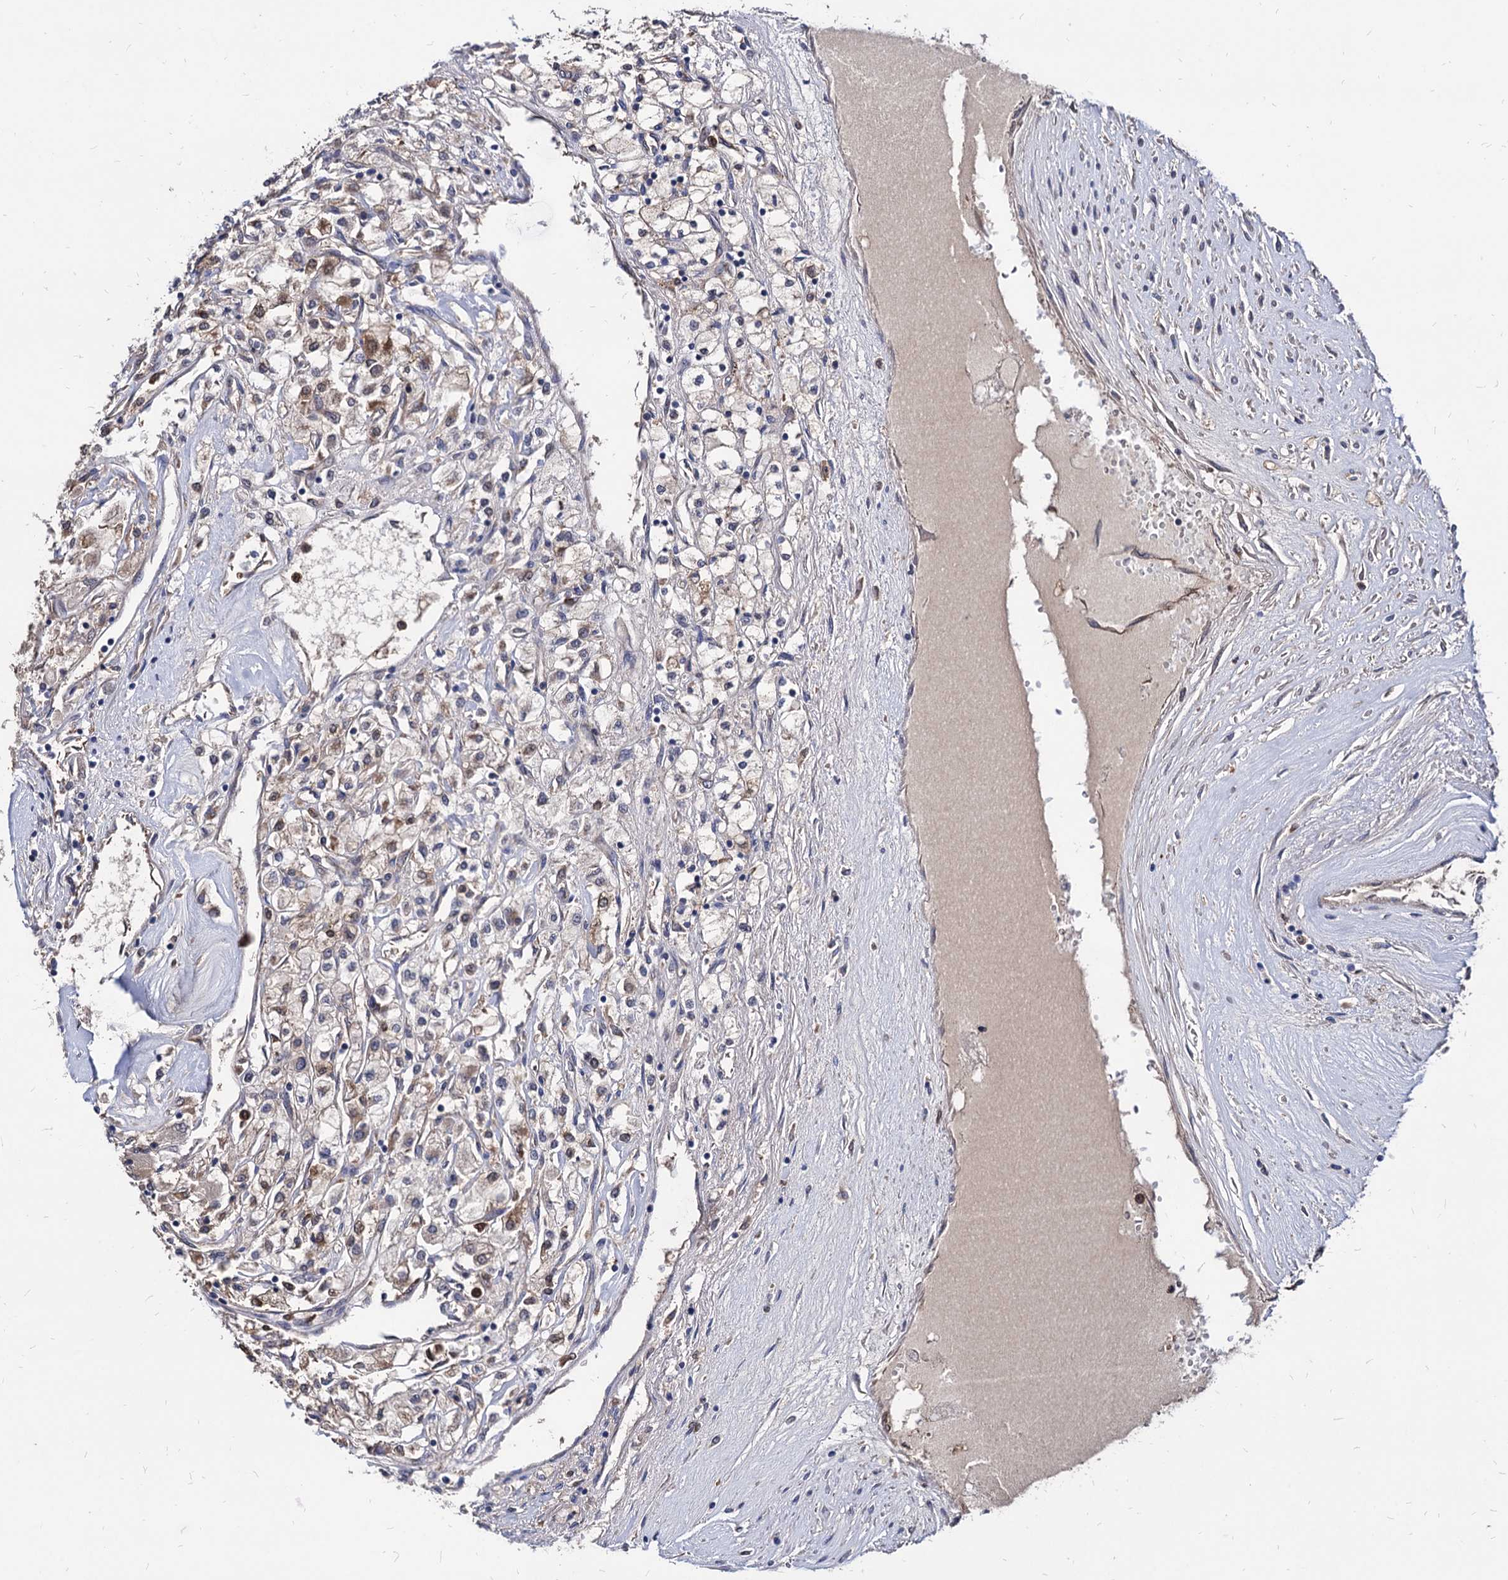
{"staining": {"intensity": "weak", "quantity": ">75%", "location": "cytoplasmic/membranous"}, "tissue": "renal cancer", "cell_type": "Tumor cells", "image_type": "cancer", "snomed": [{"axis": "morphology", "description": "Adenocarcinoma, NOS"}, {"axis": "topography", "description": "Kidney"}], "caption": "Protein positivity by immunohistochemistry exhibits weak cytoplasmic/membranous positivity in about >75% of tumor cells in renal cancer (adenocarcinoma).", "gene": "CPPED1", "patient": {"sex": "male", "age": 80}}